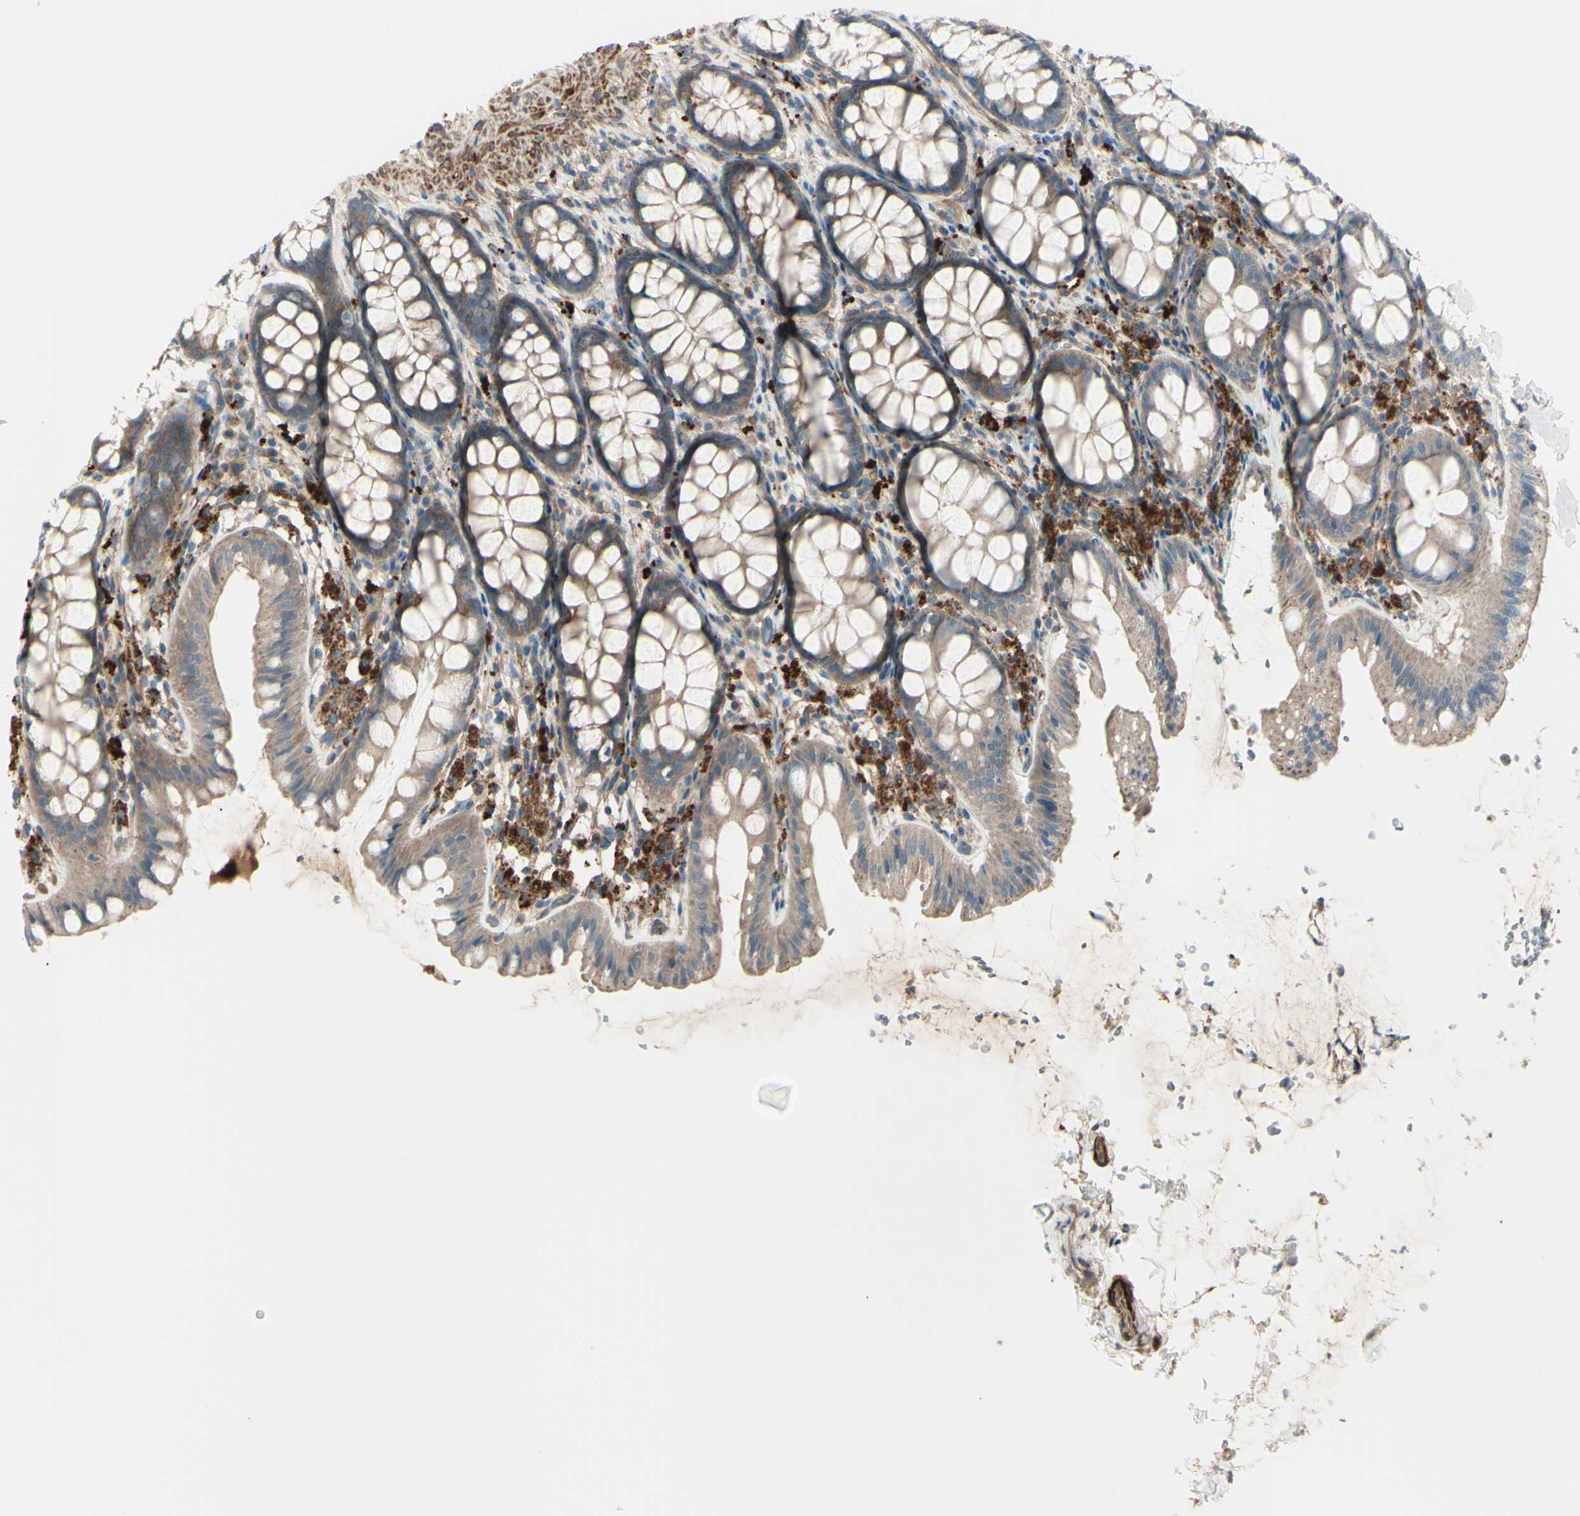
{"staining": {"intensity": "weak", "quantity": ">75%", "location": "cytoplasmic/membranous"}, "tissue": "colon", "cell_type": "Endothelial cells", "image_type": "normal", "snomed": [{"axis": "morphology", "description": "Normal tissue, NOS"}, {"axis": "topography", "description": "Colon"}], "caption": "This histopathology image demonstrates IHC staining of unremarkable human colon, with low weak cytoplasmic/membranous expression in approximately >75% of endothelial cells.", "gene": "PCDHGA10", "patient": {"sex": "female", "age": 55}}